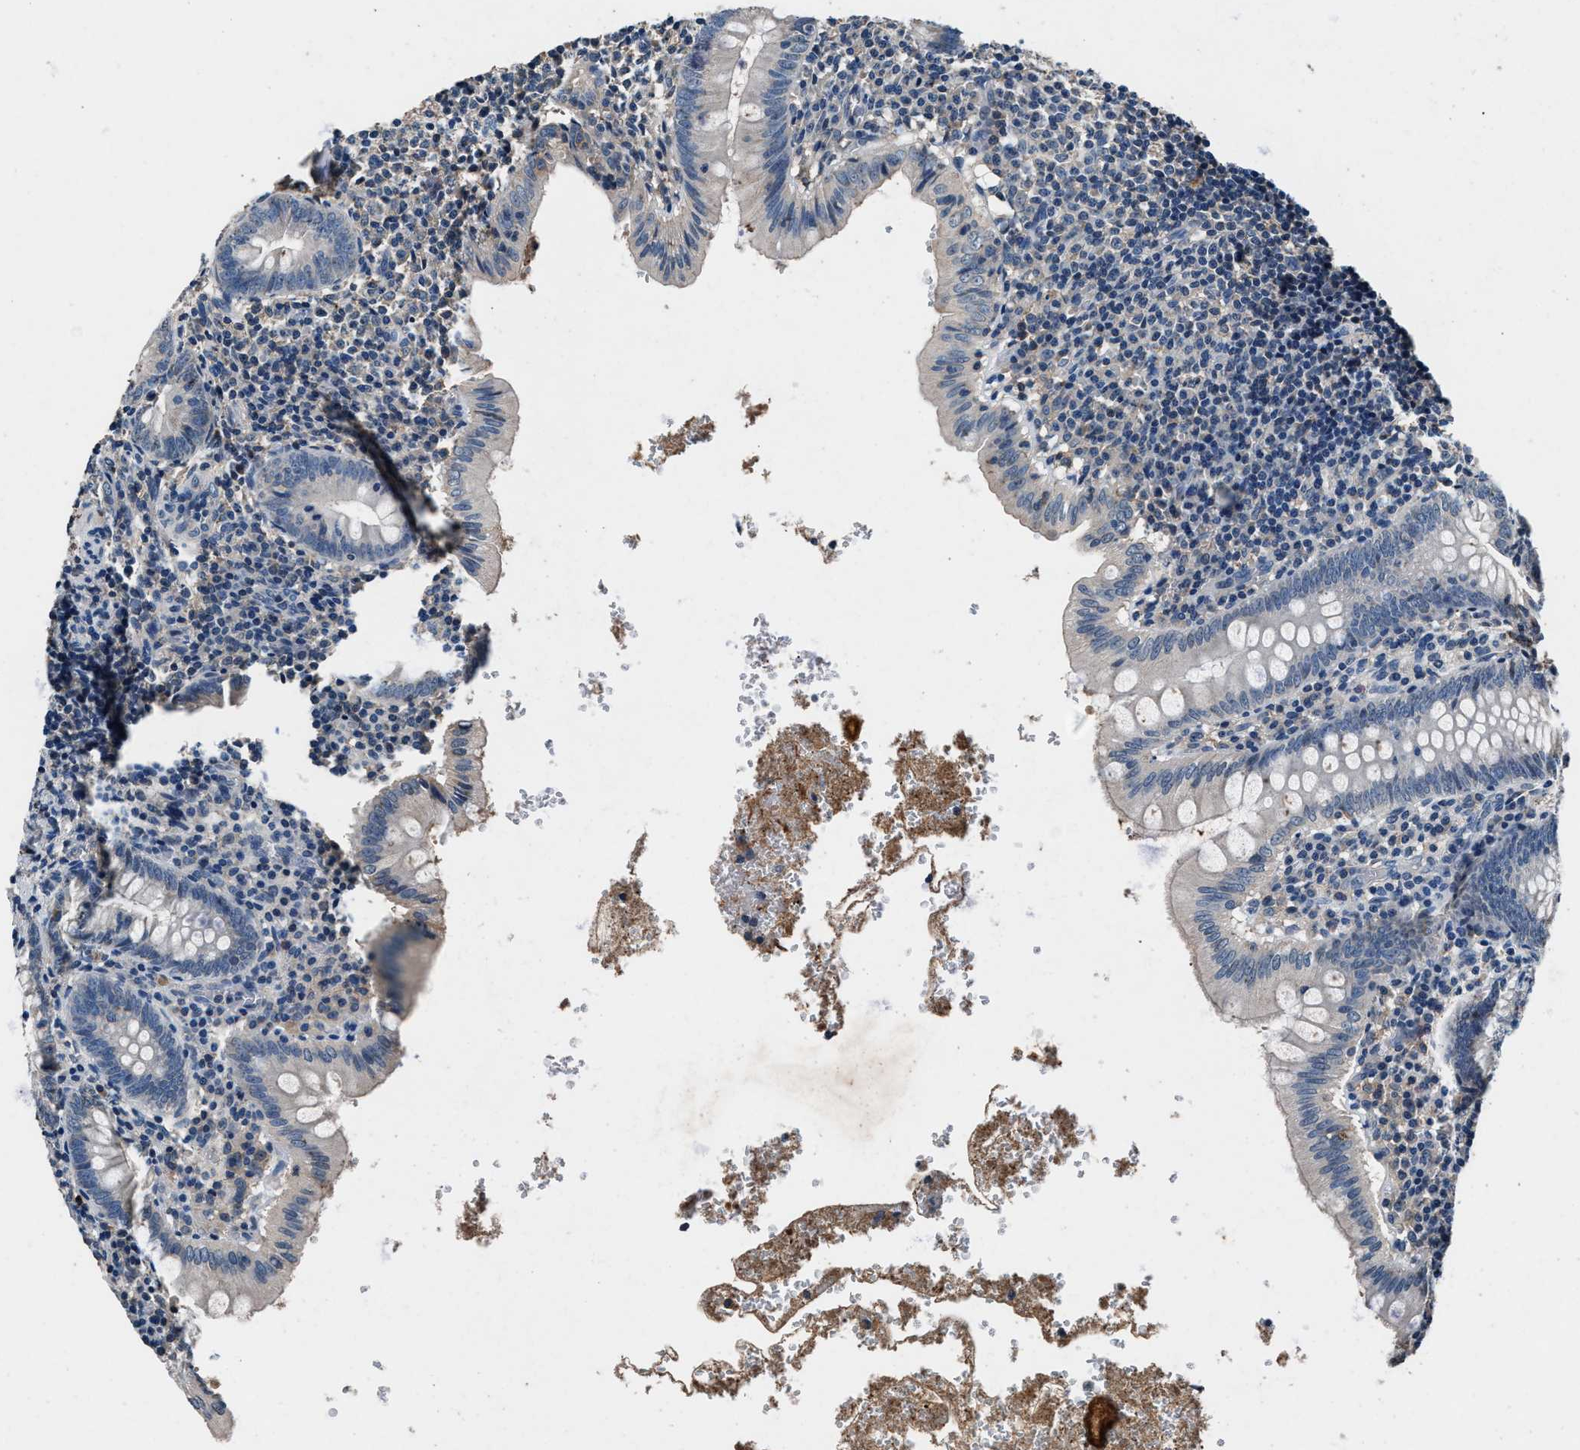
{"staining": {"intensity": "negative", "quantity": "none", "location": "none"}, "tissue": "appendix", "cell_type": "Glandular cells", "image_type": "normal", "snomed": [{"axis": "morphology", "description": "Normal tissue, NOS"}, {"axis": "topography", "description": "Appendix"}], "caption": "This is an immunohistochemistry (IHC) micrograph of benign human appendix. There is no positivity in glandular cells.", "gene": "DENND6B", "patient": {"sex": "male", "age": 8}}